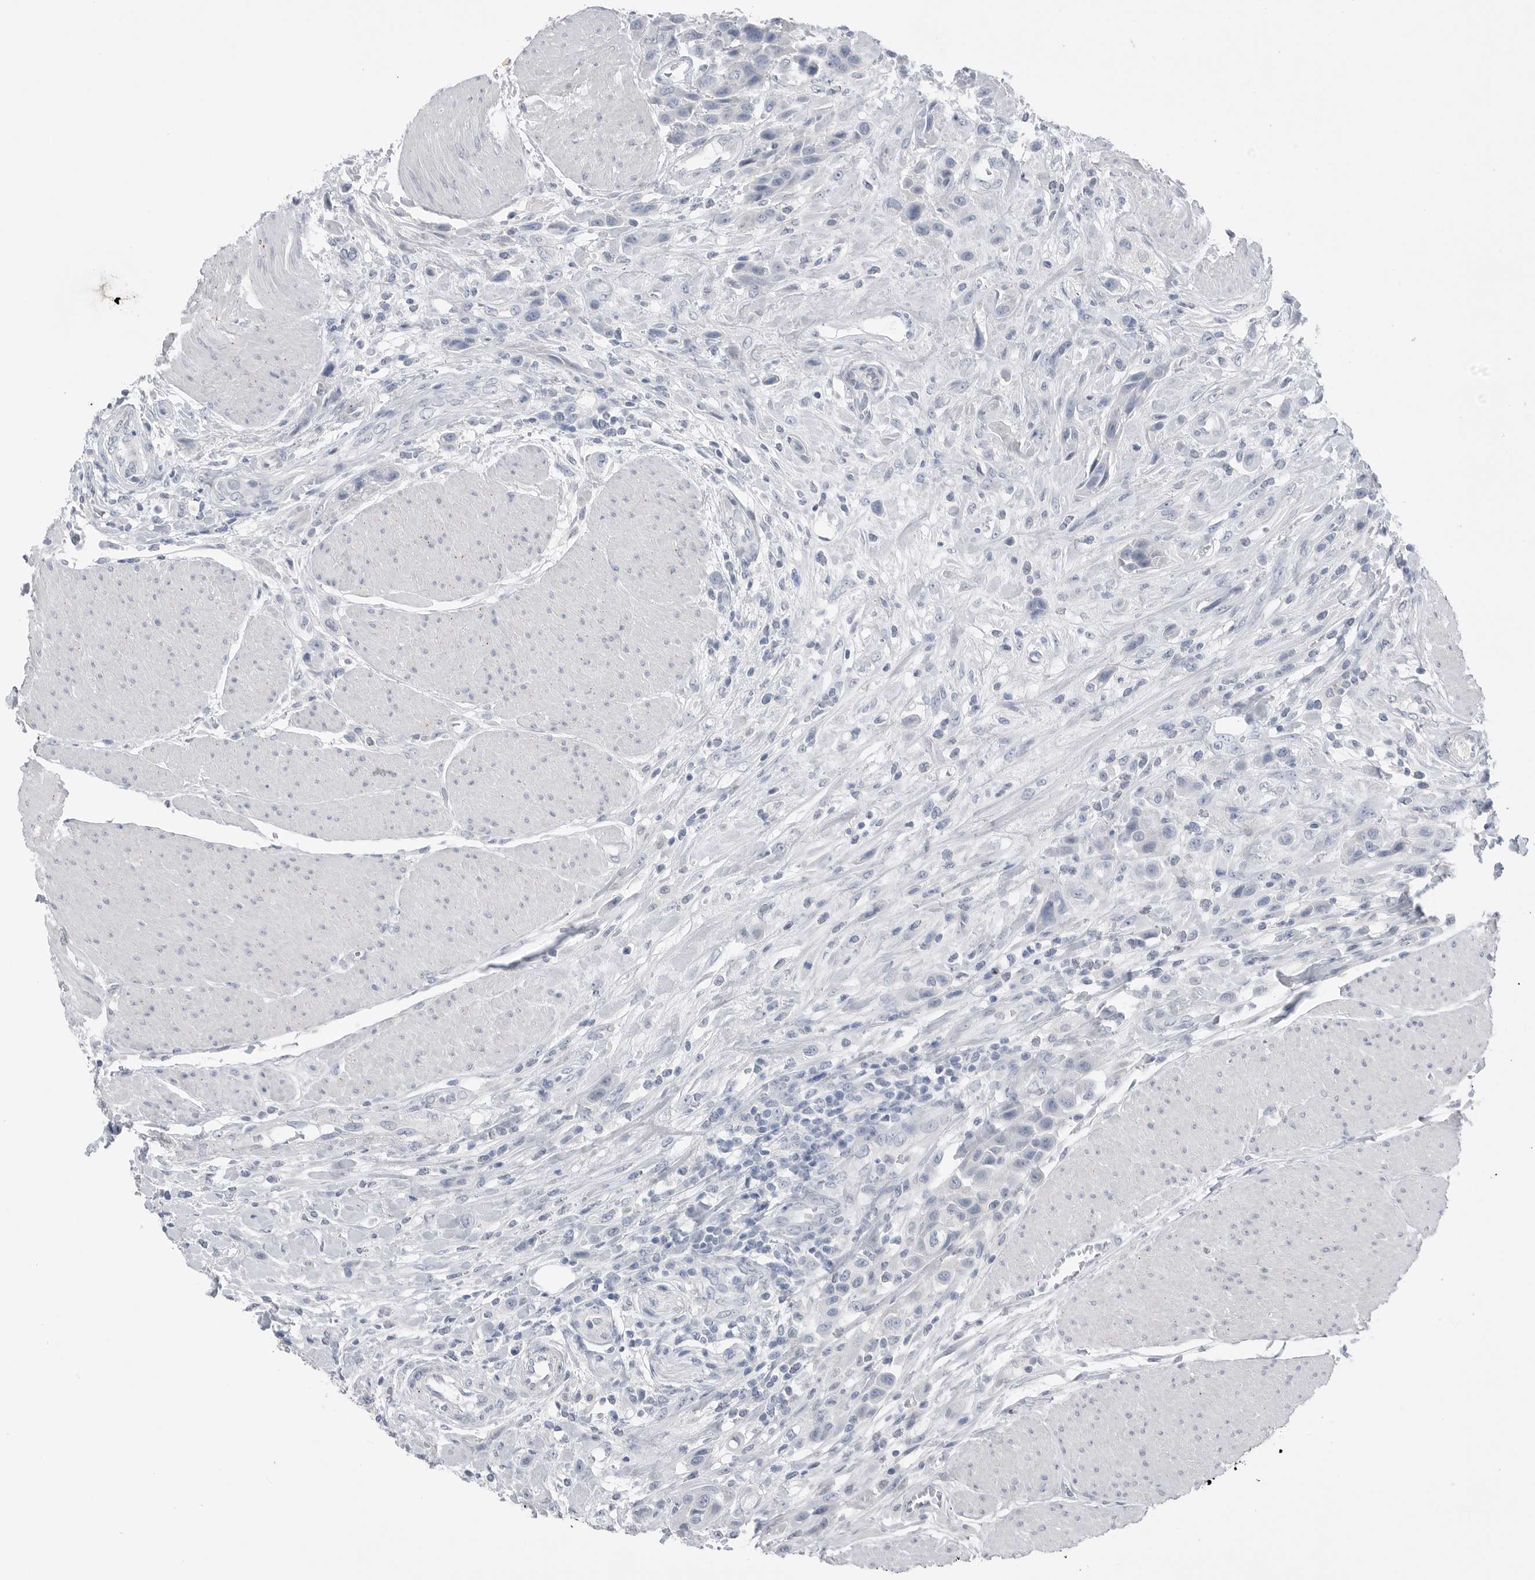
{"staining": {"intensity": "negative", "quantity": "none", "location": "none"}, "tissue": "urothelial cancer", "cell_type": "Tumor cells", "image_type": "cancer", "snomed": [{"axis": "morphology", "description": "Urothelial carcinoma, High grade"}, {"axis": "topography", "description": "Urinary bladder"}], "caption": "Tumor cells show no significant protein positivity in urothelial carcinoma (high-grade).", "gene": "ABHD12", "patient": {"sex": "male", "age": 50}}